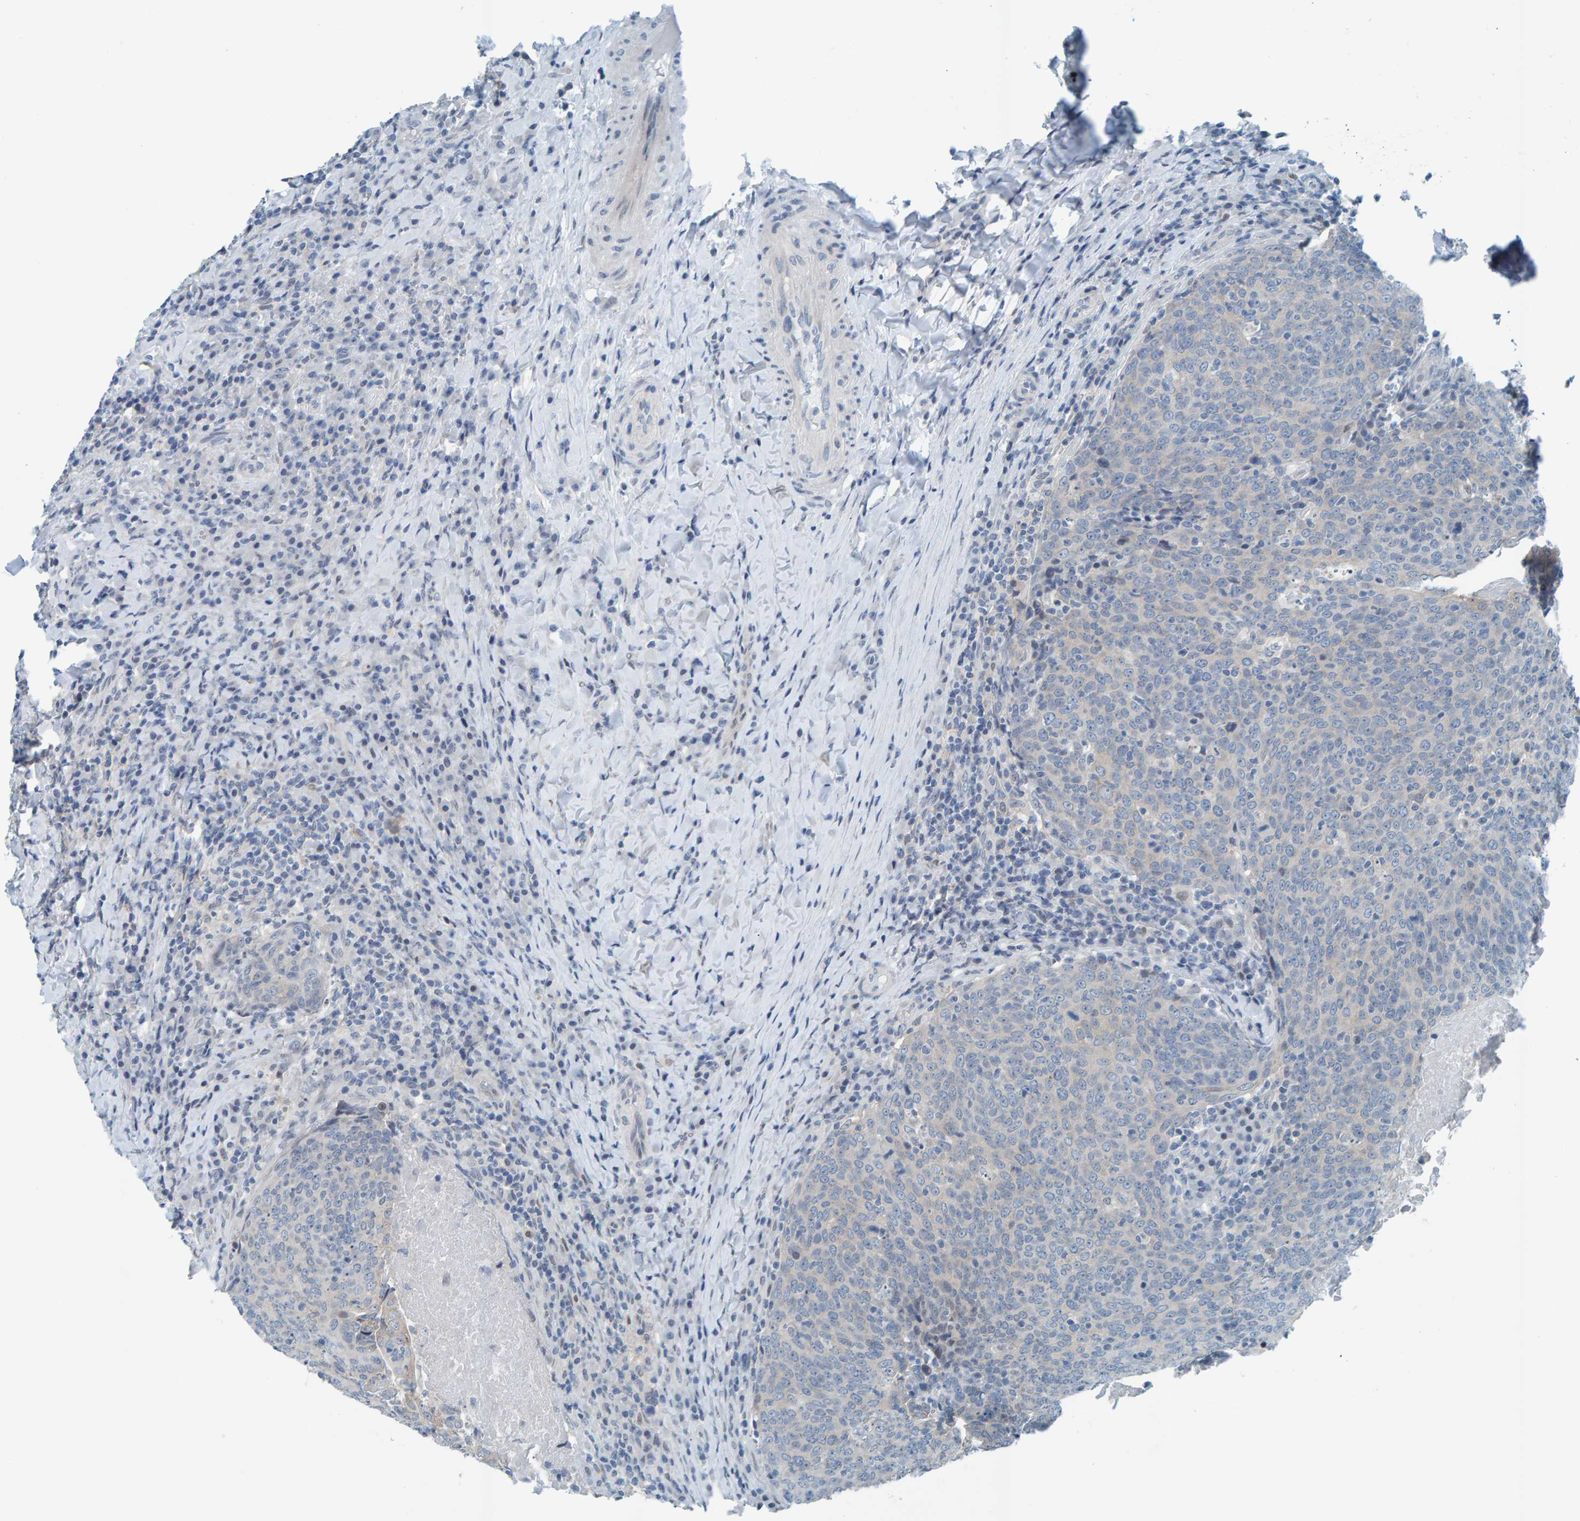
{"staining": {"intensity": "weak", "quantity": "<25%", "location": "cytoplasmic/membranous"}, "tissue": "head and neck cancer", "cell_type": "Tumor cells", "image_type": "cancer", "snomed": [{"axis": "morphology", "description": "Squamous cell carcinoma, NOS"}, {"axis": "morphology", "description": "Squamous cell carcinoma, metastatic, NOS"}, {"axis": "topography", "description": "Lymph node"}, {"axis": "topography", "description": "Head-Neck"}], "caption": "Immunohistochemistry (IHC) image of human head and neck cancer (squamous cell carcinoma) stained for a protein (brown), which shows no expression in tumor cells.", "gene": "CNP", "patient": {"sex": "male", "age": 62}}